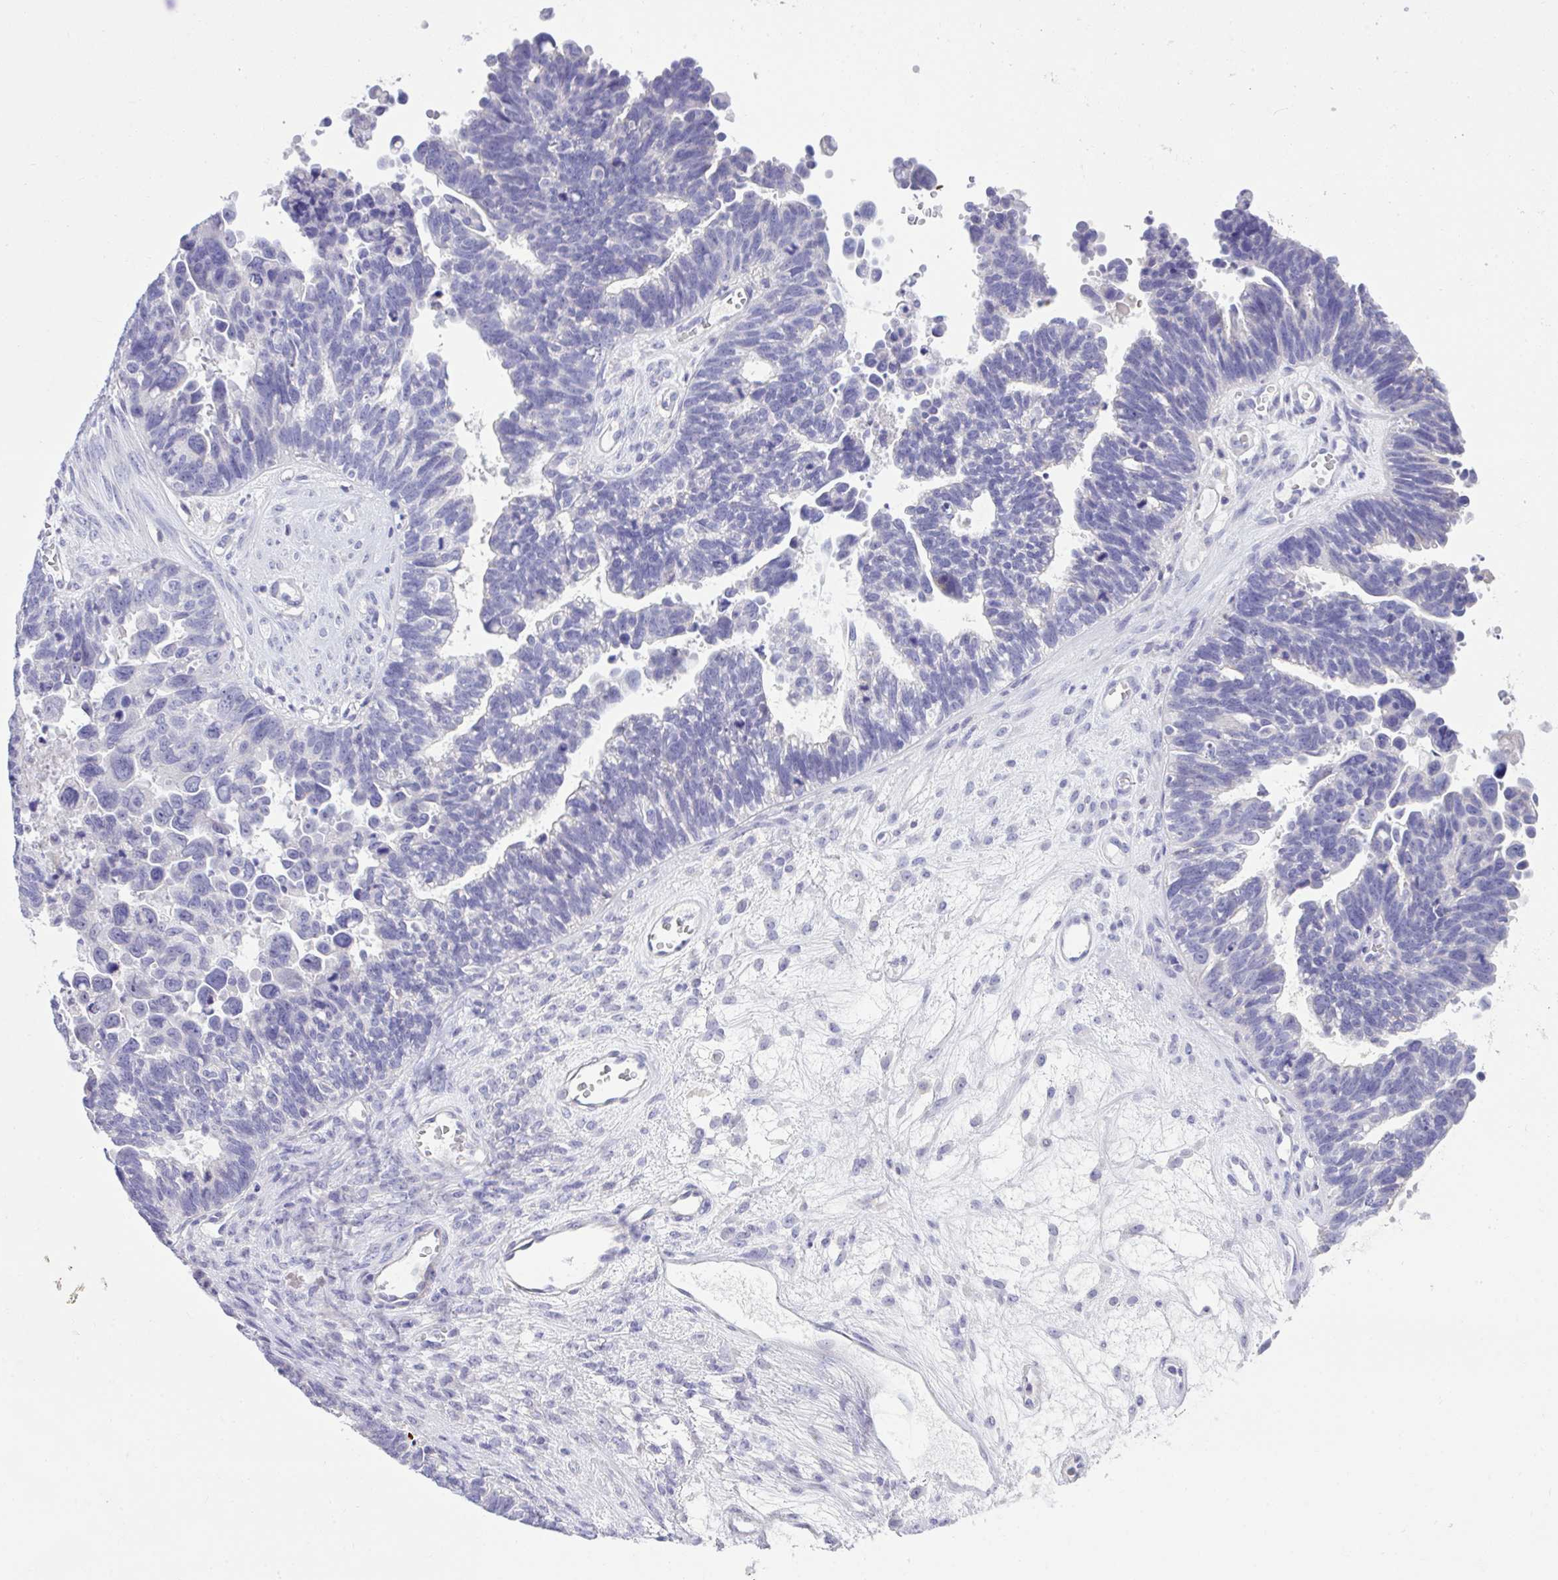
{"staining": {"intensity": "negative", "quantity": "none", "location": "none"}, "tissue": "ovarian cancer", "cell_type": "Tumor cells", "image_type": "cancer", "snomed": [{"axis": "morphology", "description": "Cystadenocarcinoma, serous, NOS"}, {"axis": "topography", "description": "Ovary"}], "caption": "A high-resolution histopathology image shows immunohistochemistry (IHC) staining of ovarian cancer, which exhibits no significant positivity in tumor cells.", "gene": "PLEKHH1", "patient": {"sex": "female", "age": 60}}